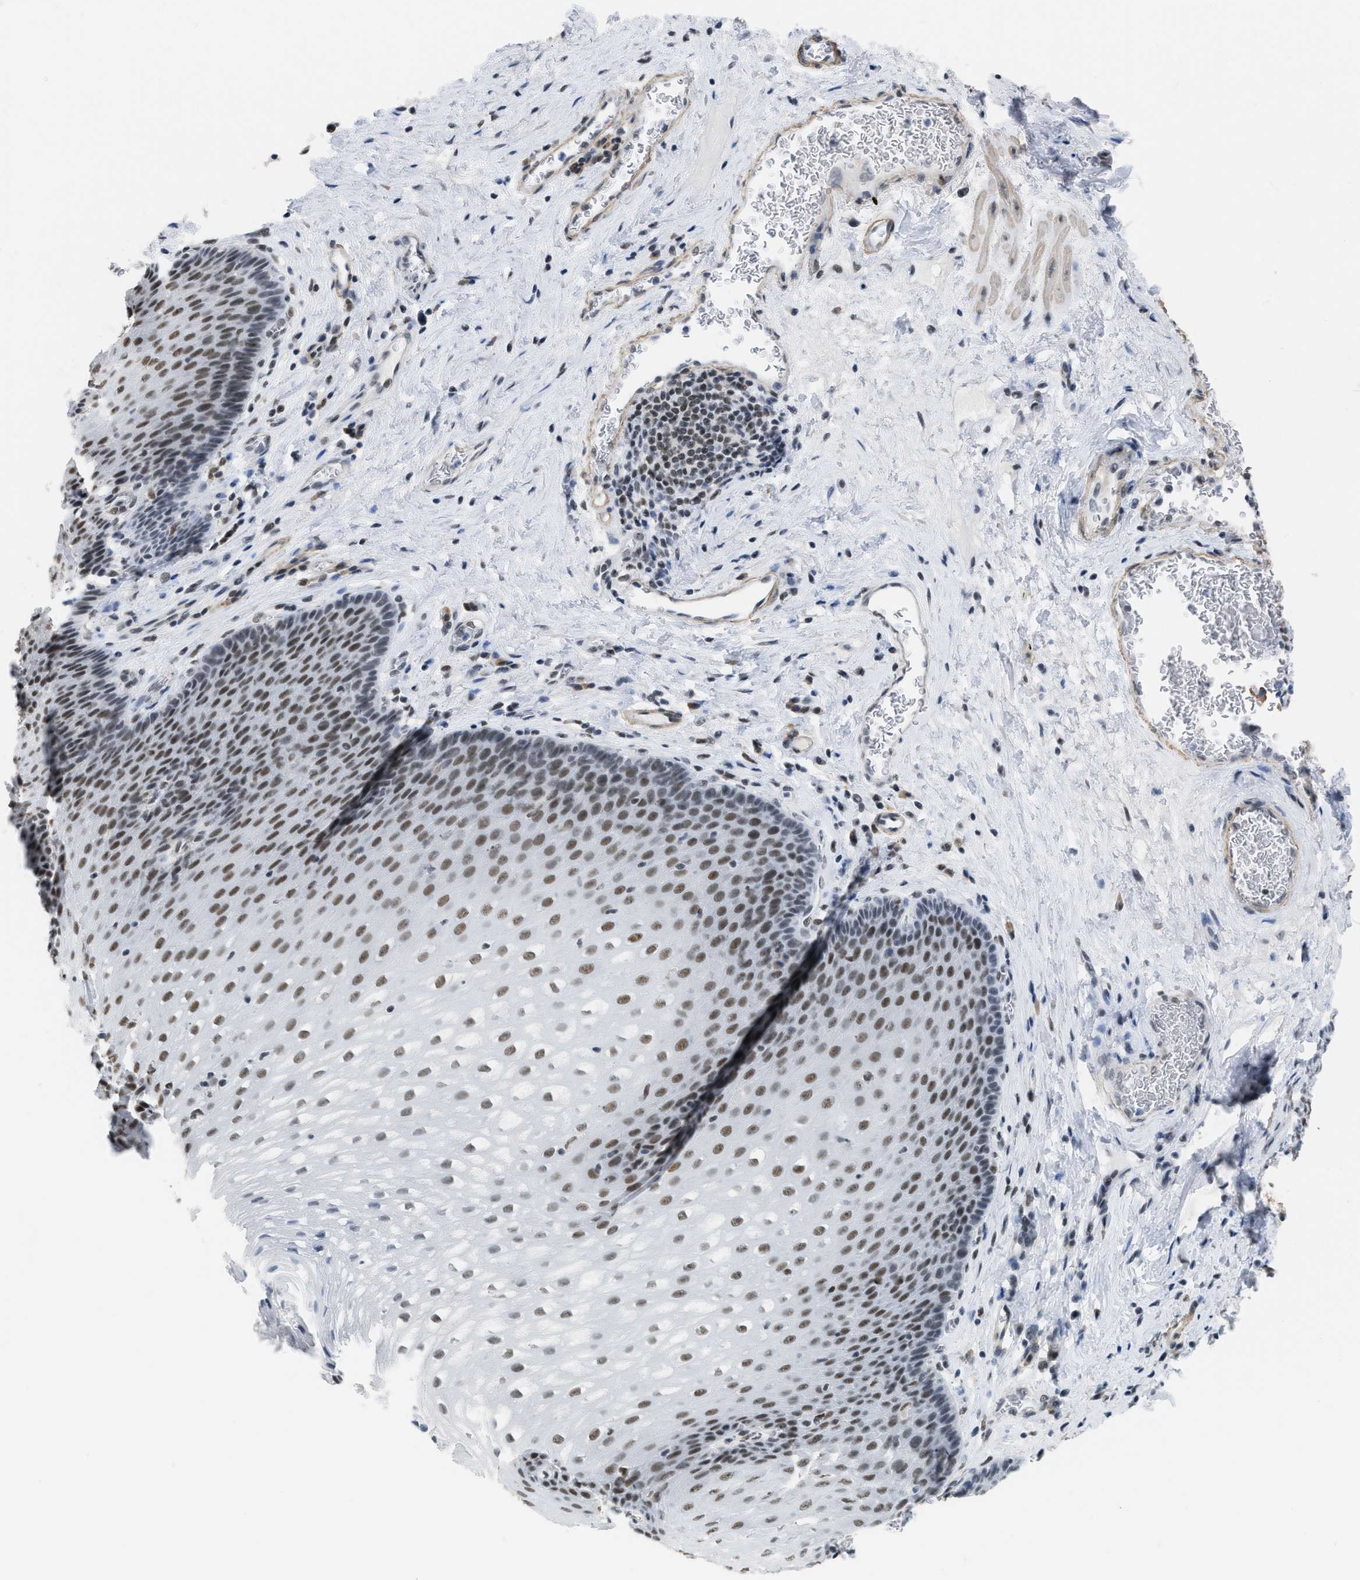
{"staining": {"intensity": "strong", "quantity": ">75%", "location": "nuclear"}, "tissue": "esophagus", "cell_type": "Squamous epithelial cells", "image_type": "normal", "snomed": [{"axis": "morphology", "description": "Normal tissue, NOS"}, {"axis": "topography", "description": "Esophagus"}], "caption": "Protein staining by immunohistochemistry shows strong nuclear positivity in approximately >75% of squamous epithelial cells in benign esophagus. (IHC, brightfield microscopy, high magnification).", "gene": "SCAF4", "patient": {"sex": "male", "age": 48}}